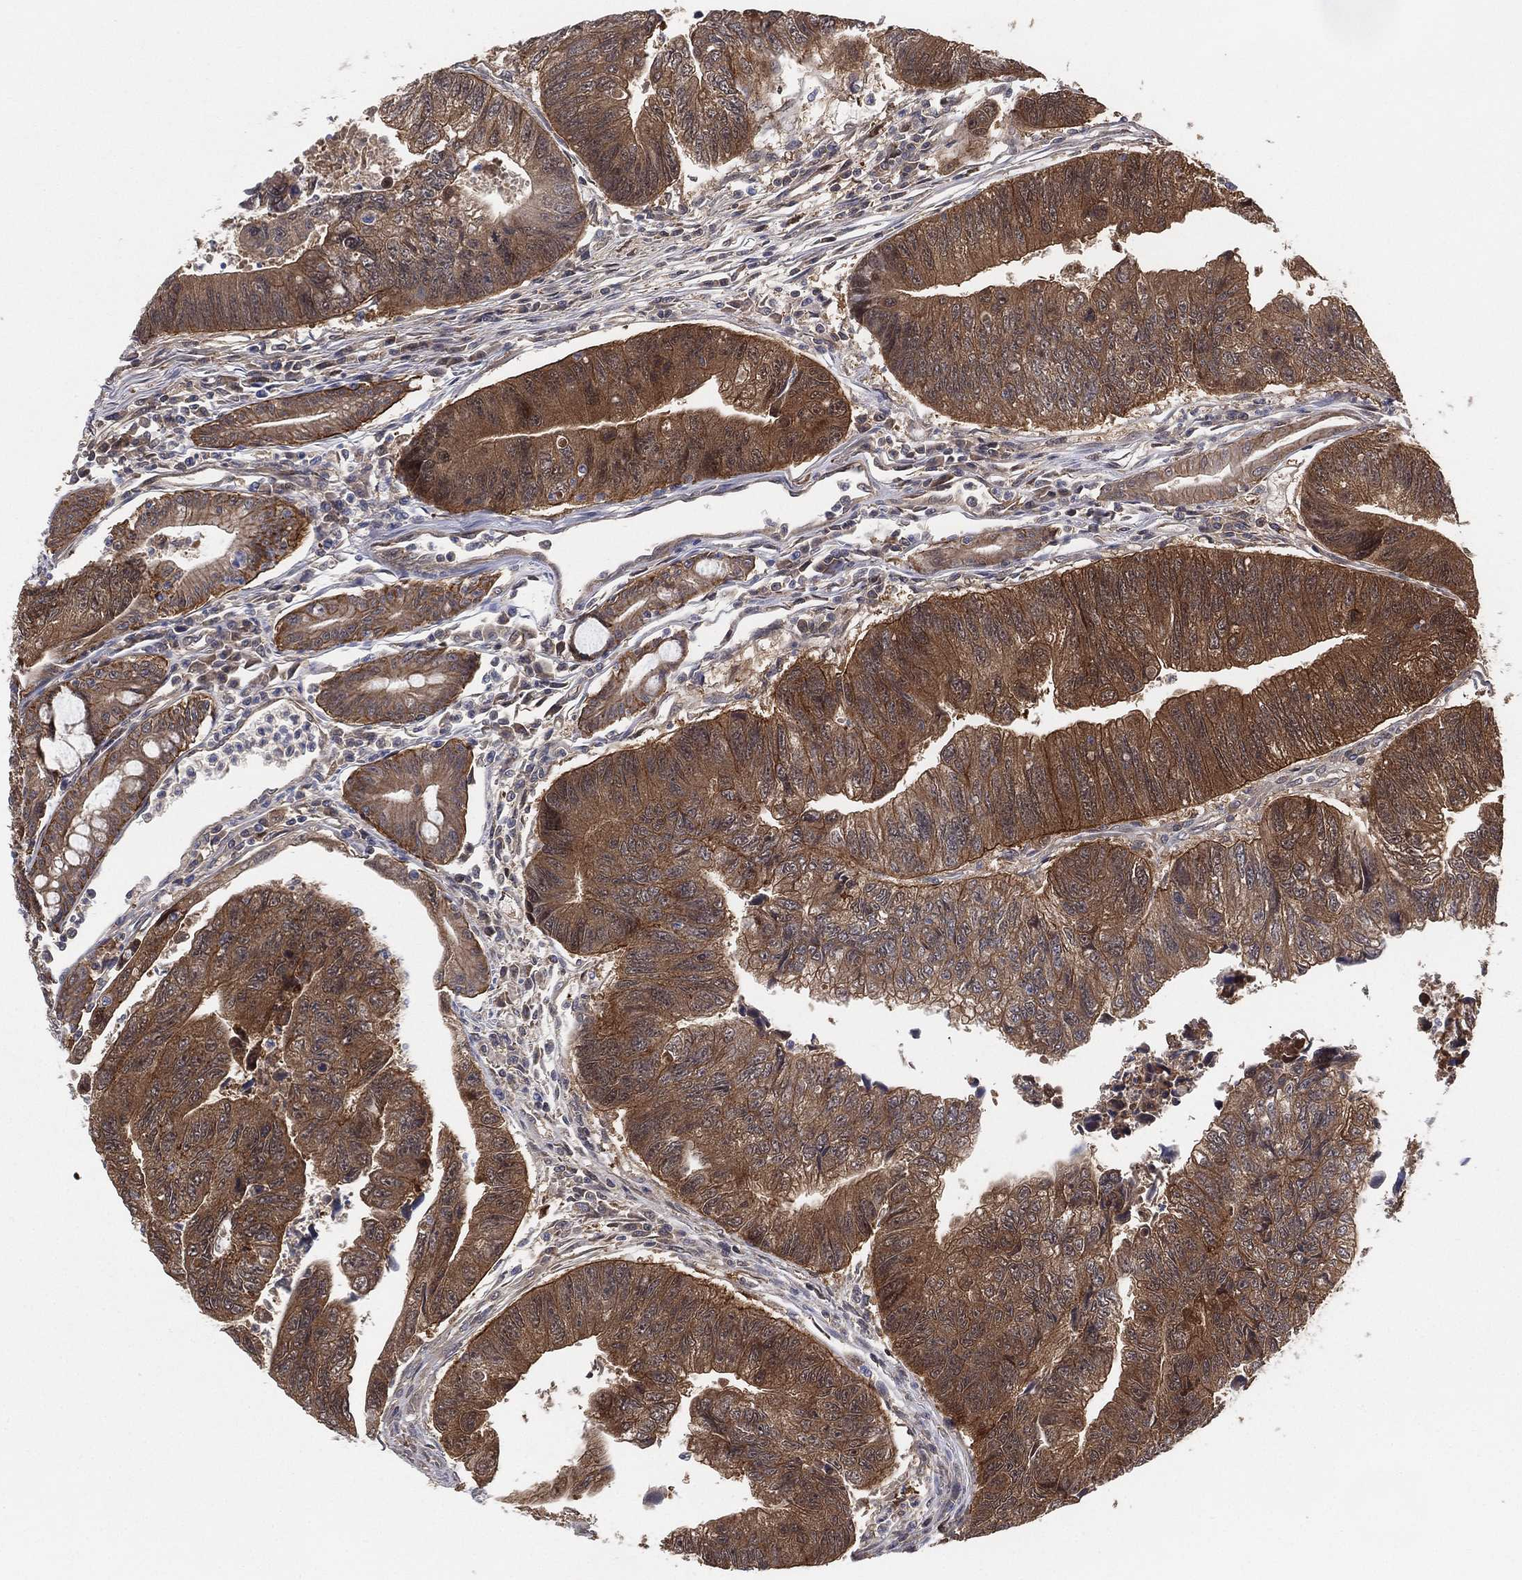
{"staining": {"intensity": "moderate", "quantity": "25%-75%", "location": "cytoplasmic/membranous"}, "tissue": "colorectal cancer", "cell_type": "Tumor cells", "image_type": "cancer", "snomed": [{"axis": "morphology", "description": "Adenocarcinoma, NOS"}, {"axis": "topography", "description": "Colon"}], "caption": "Immunohistochemical staining of colorectal cancer reveals medium levels of moderate cytoplasmic/membranous protein positivity in about 25%-75% of tumor cells.", "gene": "PSMG4", "patient": {"sex": "female", "age": 65}}